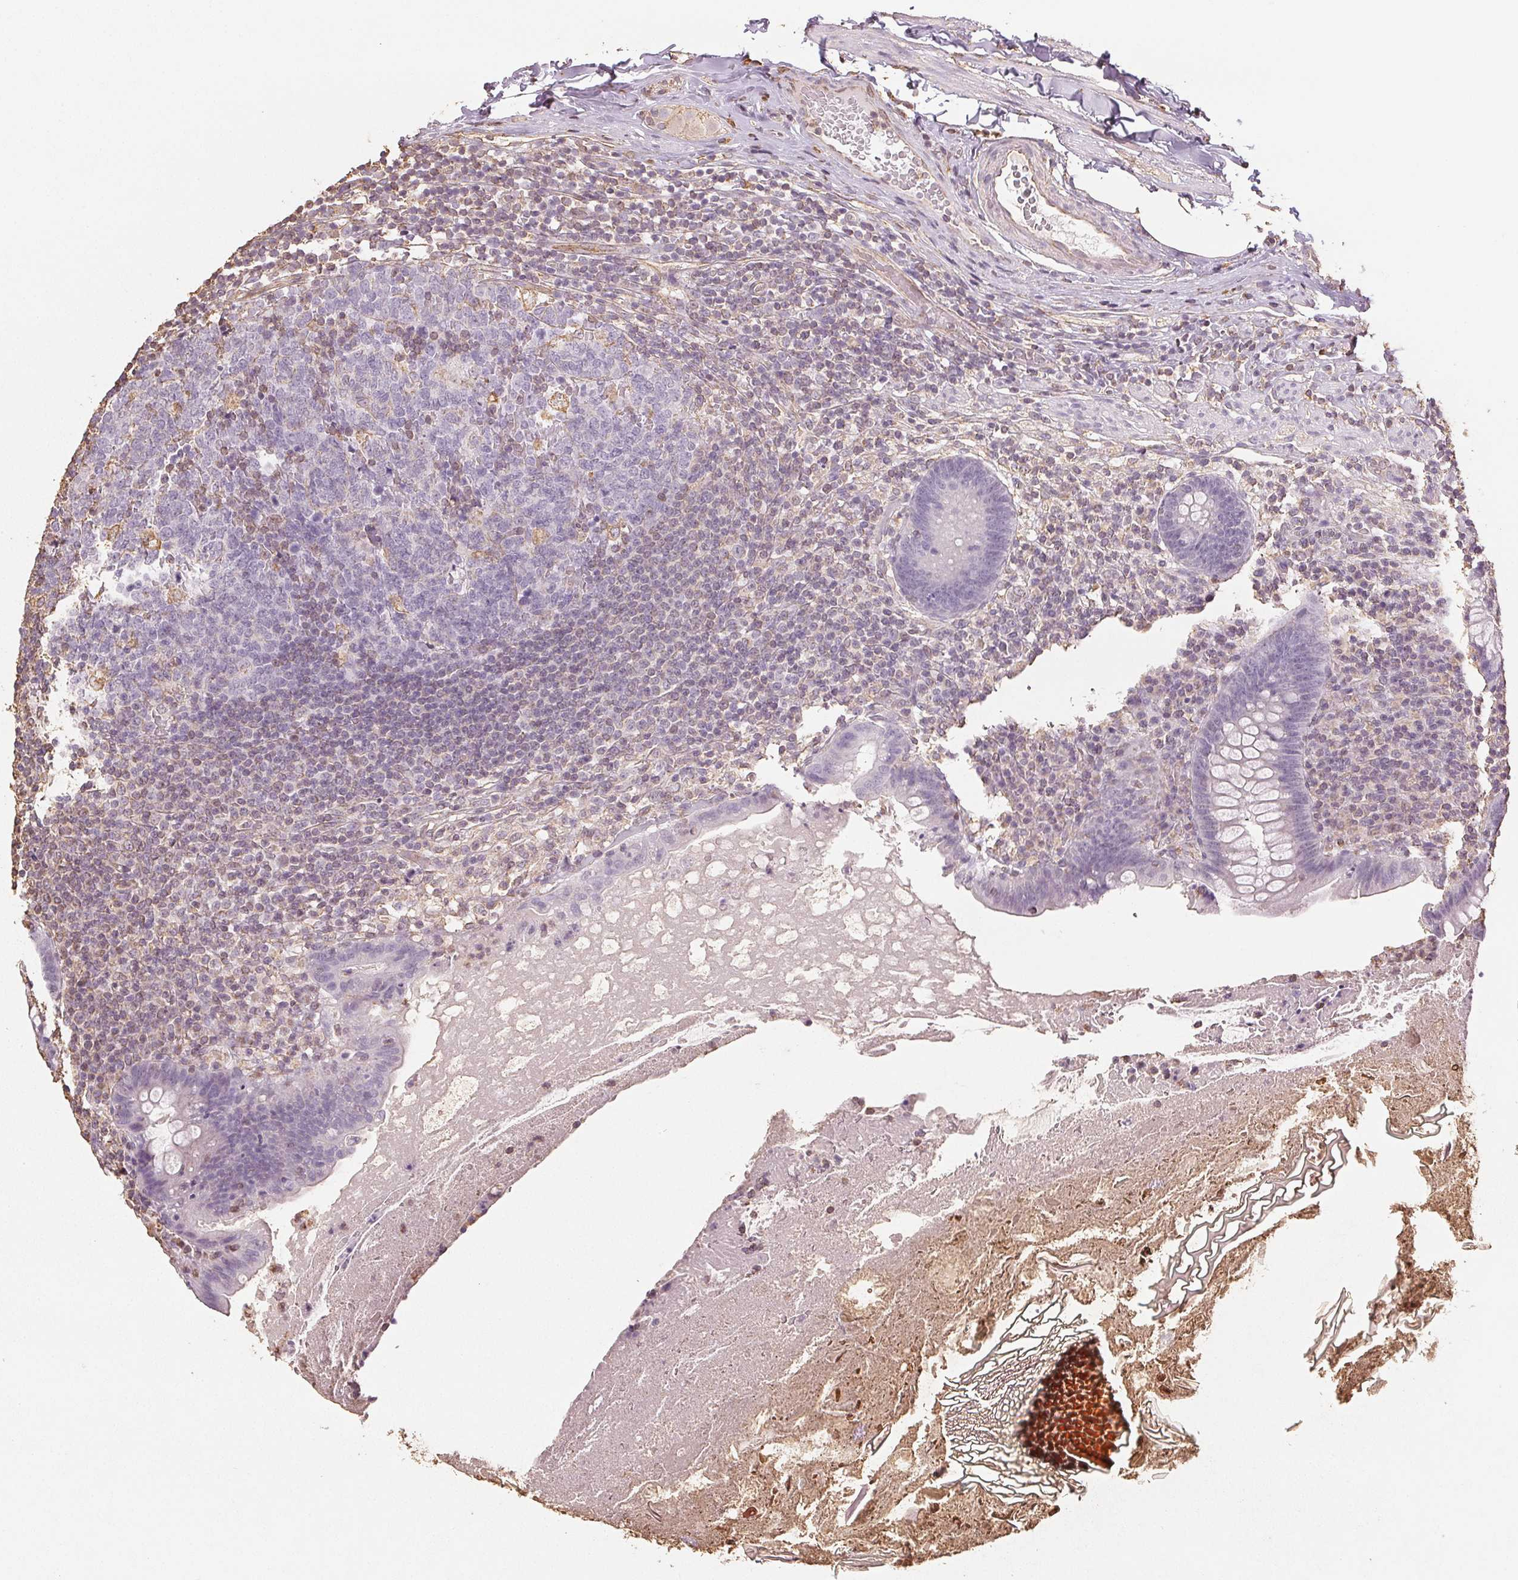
{"staining": {"intensity": "negative", "quantity": "none", "location": "none"}, "tissue": "appendix", "cell_type": "Glandular cells", "image_type": "normal", "snomed": [{"axis": "morphology", "description": "Normal tissue, NOS"}, {"axis": "topography", "description": "Appendix"}], "caption": "DAB (3,3'-diaminobenzidine) immunohistochemical staining of normal appendix displays no significant positivity in glandular cells. The staining was performed using DAB to visualize the protein expression in brown, while the nuclei were stained in blue with hematoxylin (Magnification: 20x).", "gene": "COL7A1", "patient": {"sex": "male", "age": 47}}